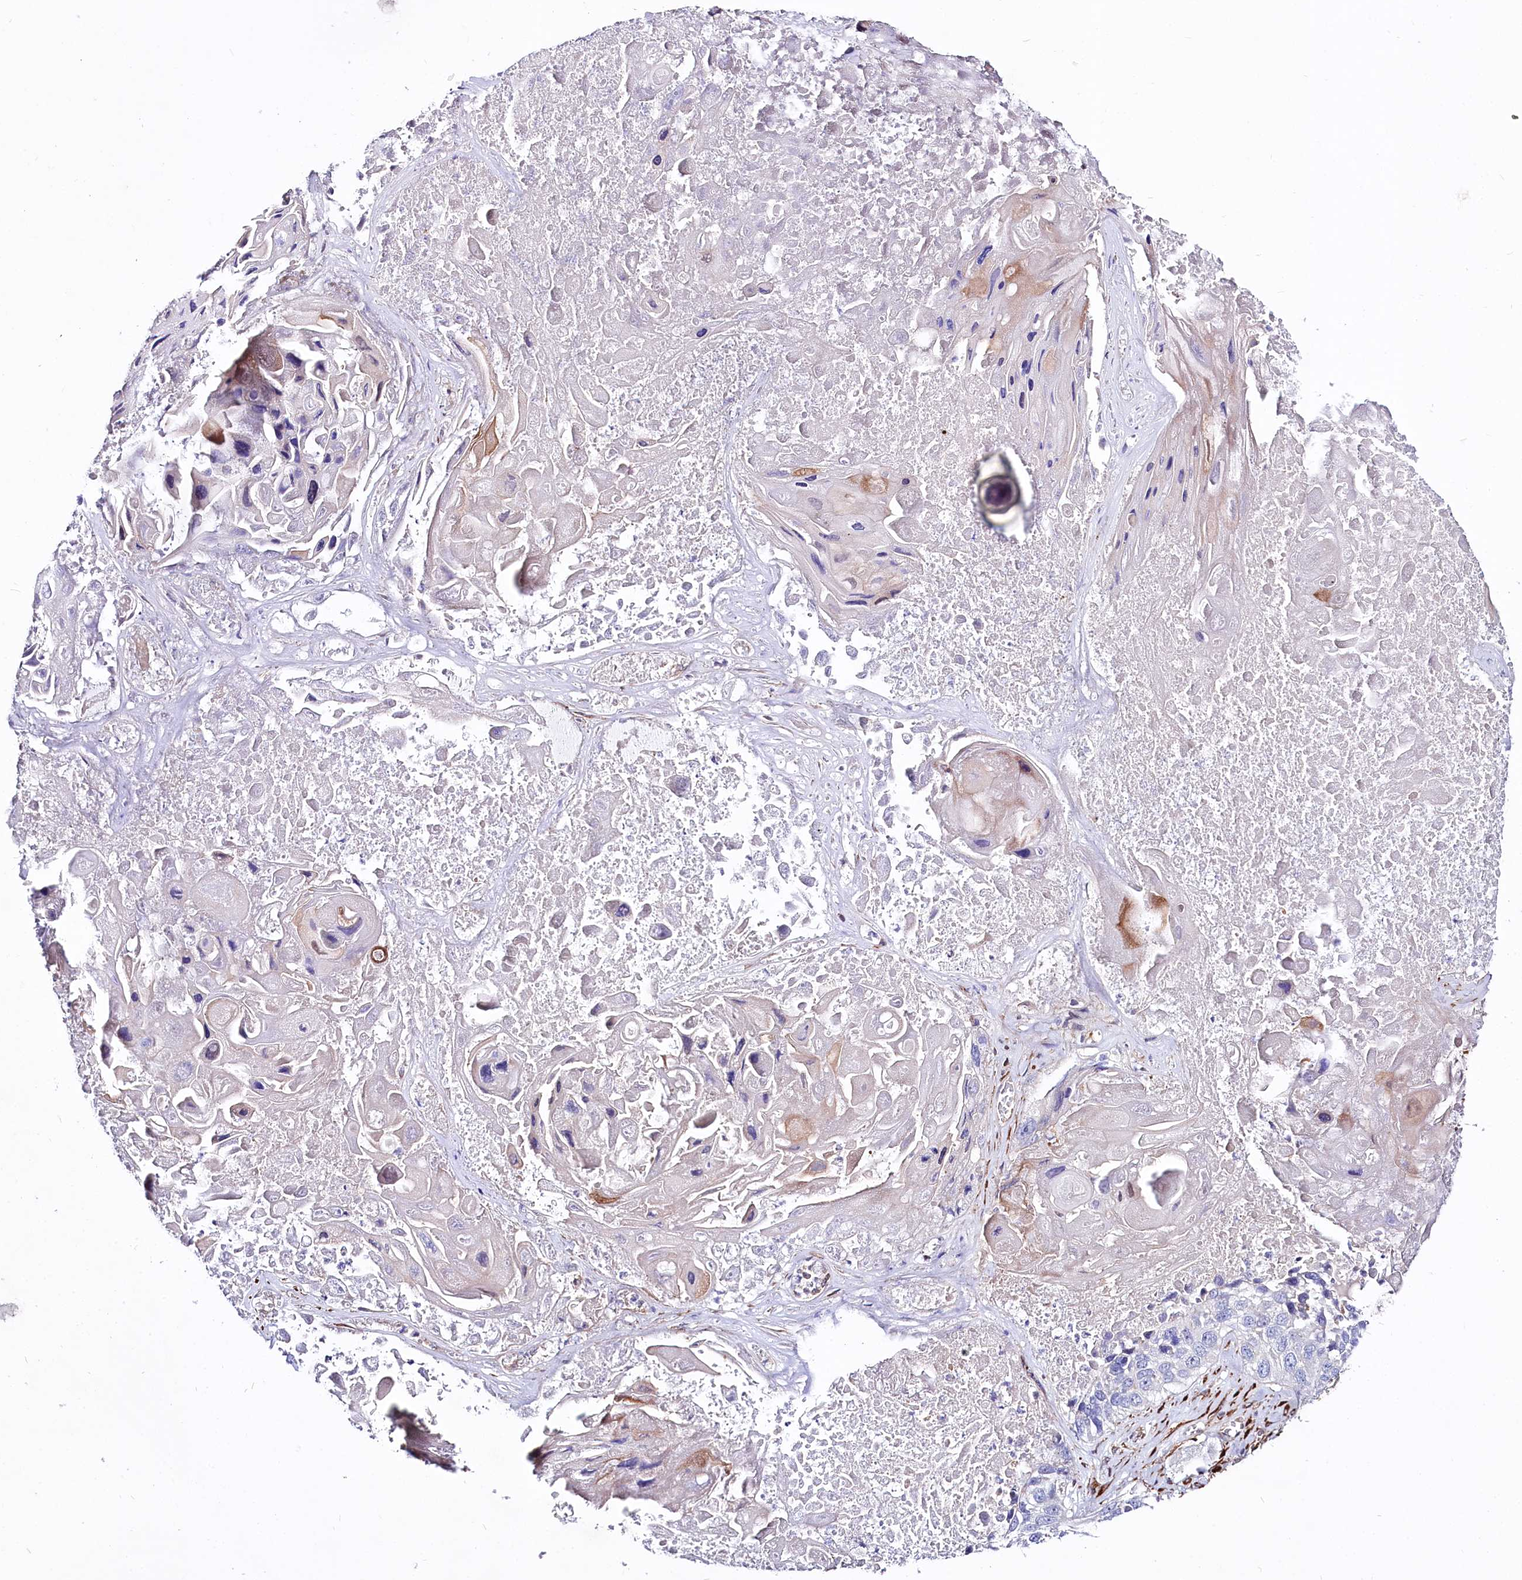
{"staining": {"intensity": "negative", "quantity": "none", "location": "none"}, "tissue": "lung cancer", "cell_type": "Tumor cells", "image_type": "cancer", "snomed": [{"axis": "morphology", "description": "Squamous cell carcinoma, NOS"}, {"axis": "topography", "description": "Lung"}], "caption": "Immunohistochemistry (IHC) image of human lung cancer stained for a protein (brown), which reveals no expression in tumor cells.", "gene": "FCHSD2", "patient": {"sex": "male", "age": 61}}